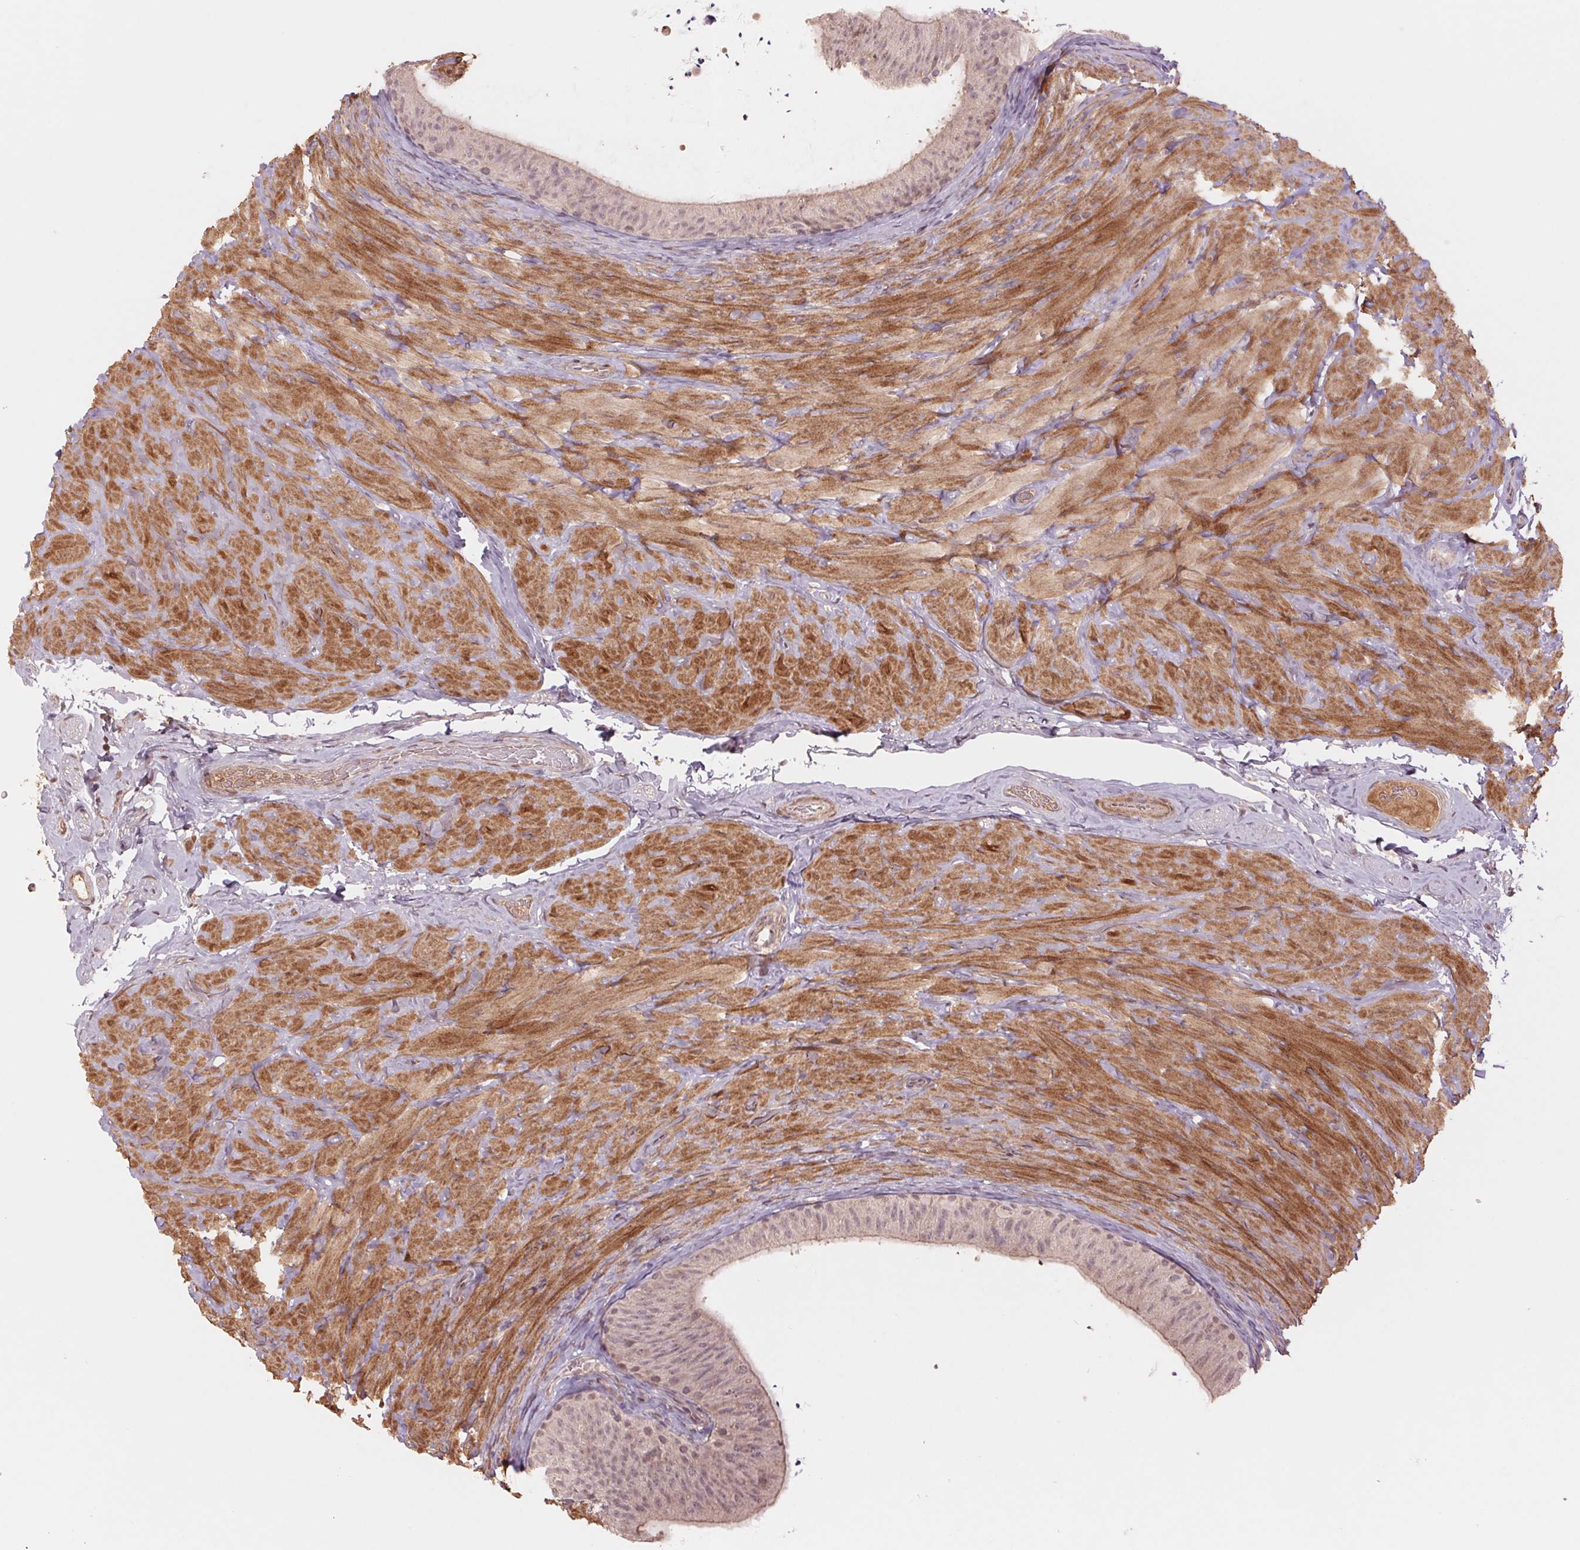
{"staining": {"intensity": "negative", "quantity": "none", "location": "none"}, "tissue": "epididymis", "cell_type": "Glandular cells", "image_type": "normal", "snomed": [{"axis": "morphology", "description": "Normal tissue, NOS"}, {"axis": "topography", "description": "Epididymis, spermatic cord, NOS"}, {"axis": "topography", "description": "Epididymis"}], "caption": "DAB (3,3'-diaminobenzidine) immunohistochemical staining of normal human epididymis displays no significant positivity in glandular cells.", "gene": "PPIAL4A", "patient": {"sex": "male", "age": 31}}